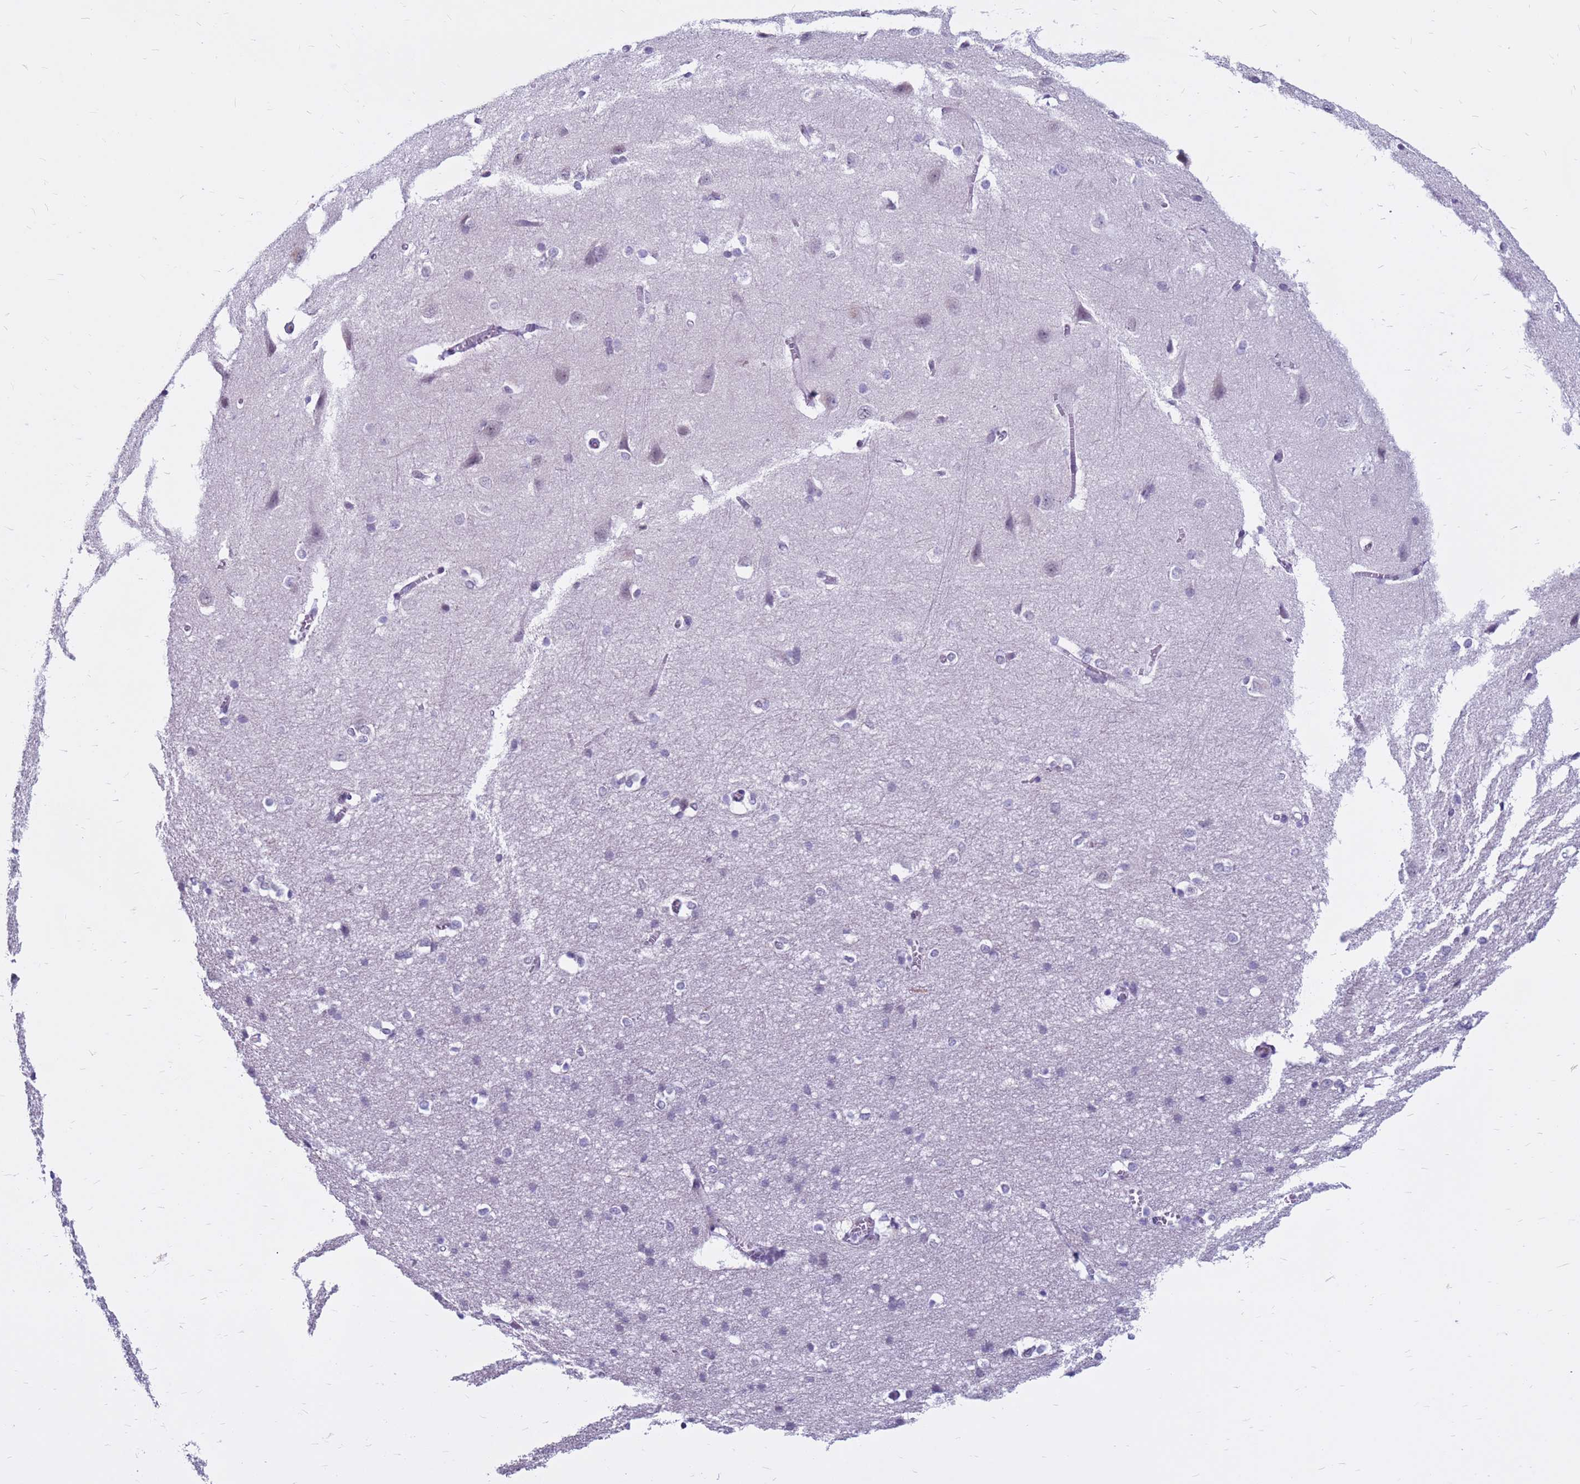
{"staining": {"intensity": "negative", "quantity": "none", "location": "none"}, "tissue": "cerebral cortex", "cell_type": "Endothelial cells", "image_type": "normal", "snomed": [{"axis": "morphology", "description": "Normal tissue, NOS"}, {"axis": "topography", "description": "Cerebral cortex"}], "caption": "Immunohistochemical staining of normal cerebral cortex displays no significant staining in endothelial cells.", "gene": "CDK2AP2", "patient": {"sex": "male", "age": 37}}